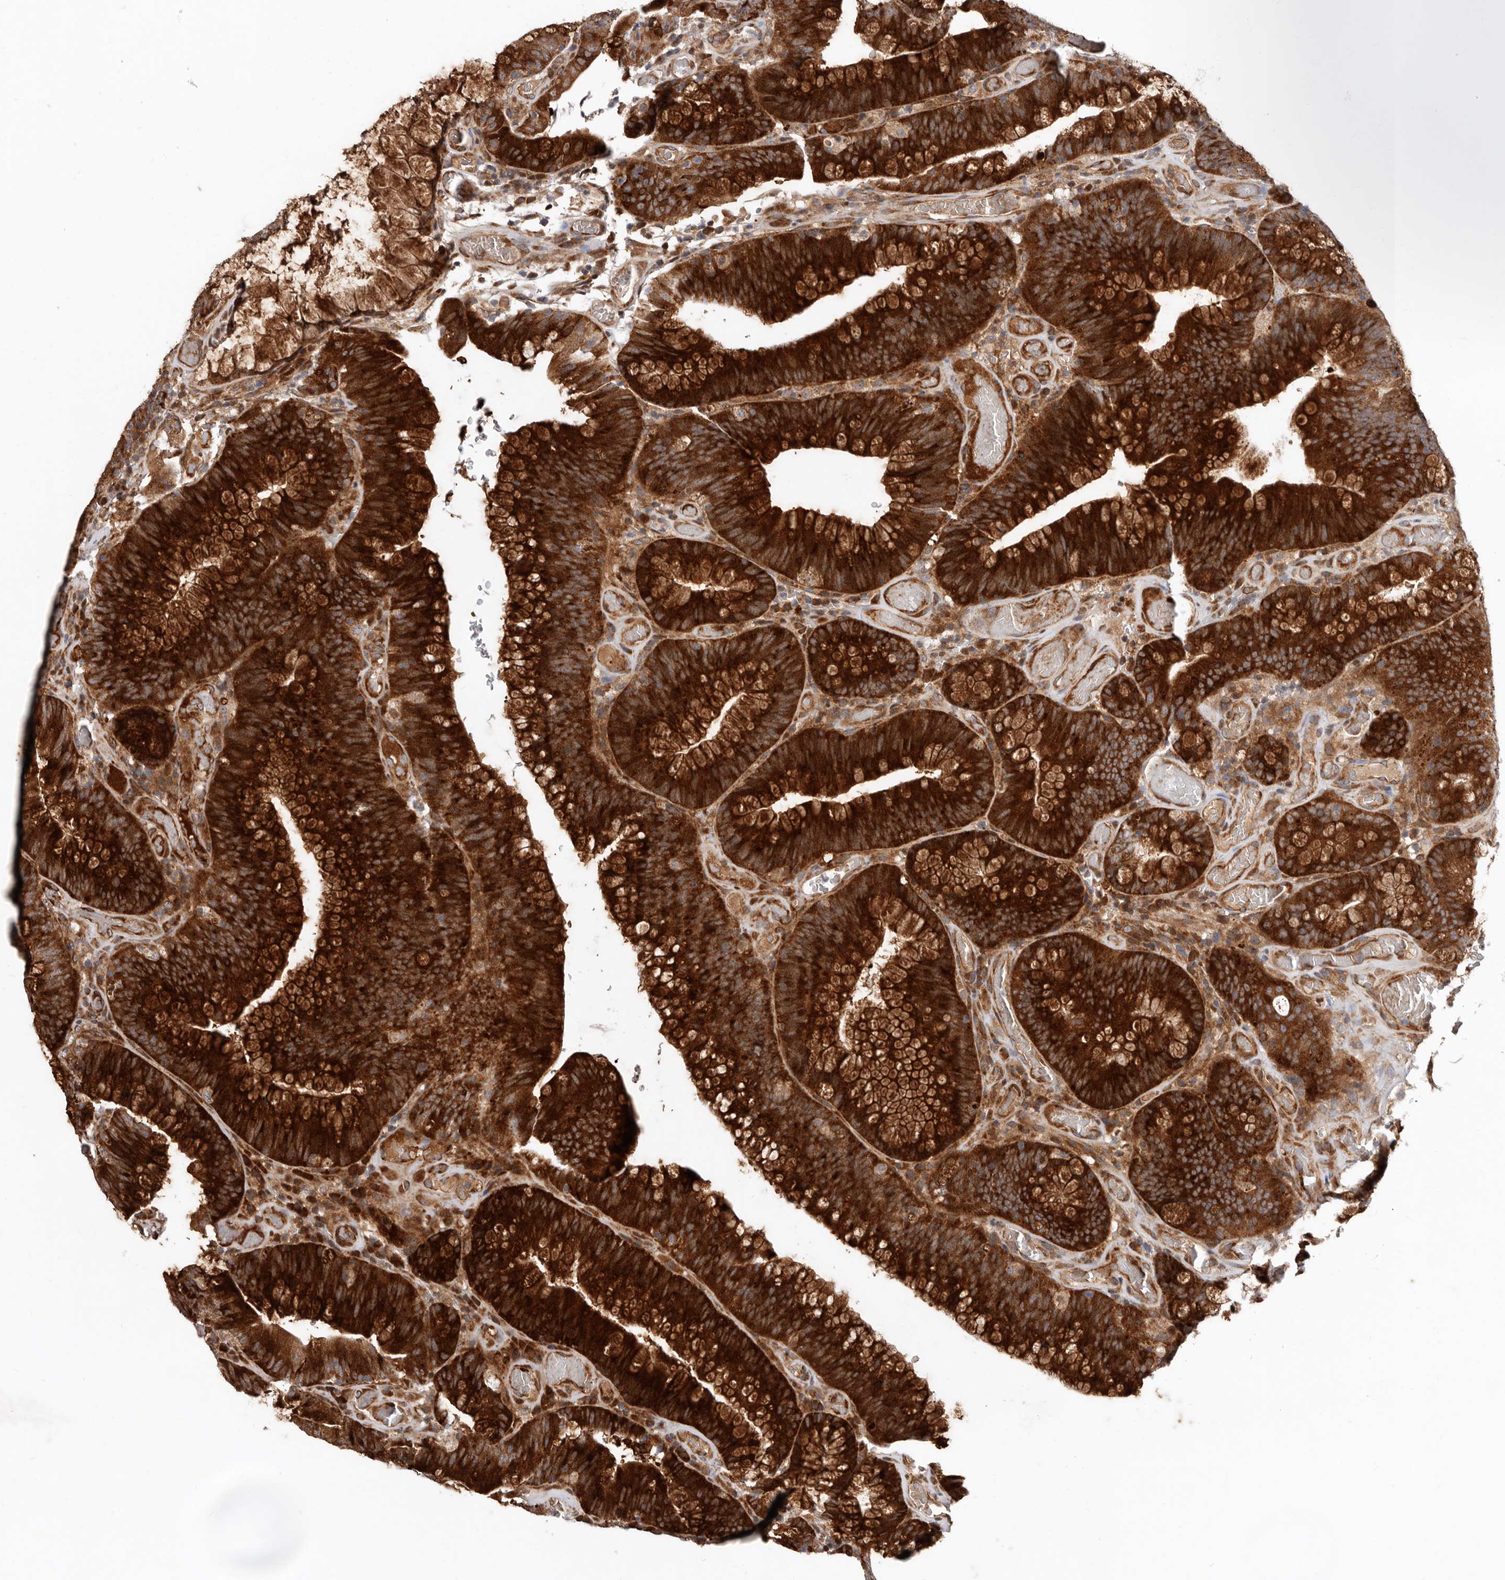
{"staining": {"intensity": "strong", "quantity": ">75%", "location": "cytoplasmic/membranous"}, "tissue": "colorectal cancer", "cell_type": "Tumor cells", "image_type": "cancer", "snomed": [{"axis": "morphology", "description": "Normal tissue, NOS"}, {"axis": "topography", "description": "Colon"}], "caption": "Immunohistochemistry (IHC) staining of colorectal cancer, which demonstrates high levels of strong cytoplasmic/membranous staining in approximately >75% of tumor cells indicating strong cytoplasmic/membranous protein positivity. The staining was performed using DAB (3,3'-diaminobenzidine) (brown) for protein detection and nuclei were counterstained in hematoxylin (blue).", "gene": "WEE2", "patient": {"sex": "female", "age": 82}}